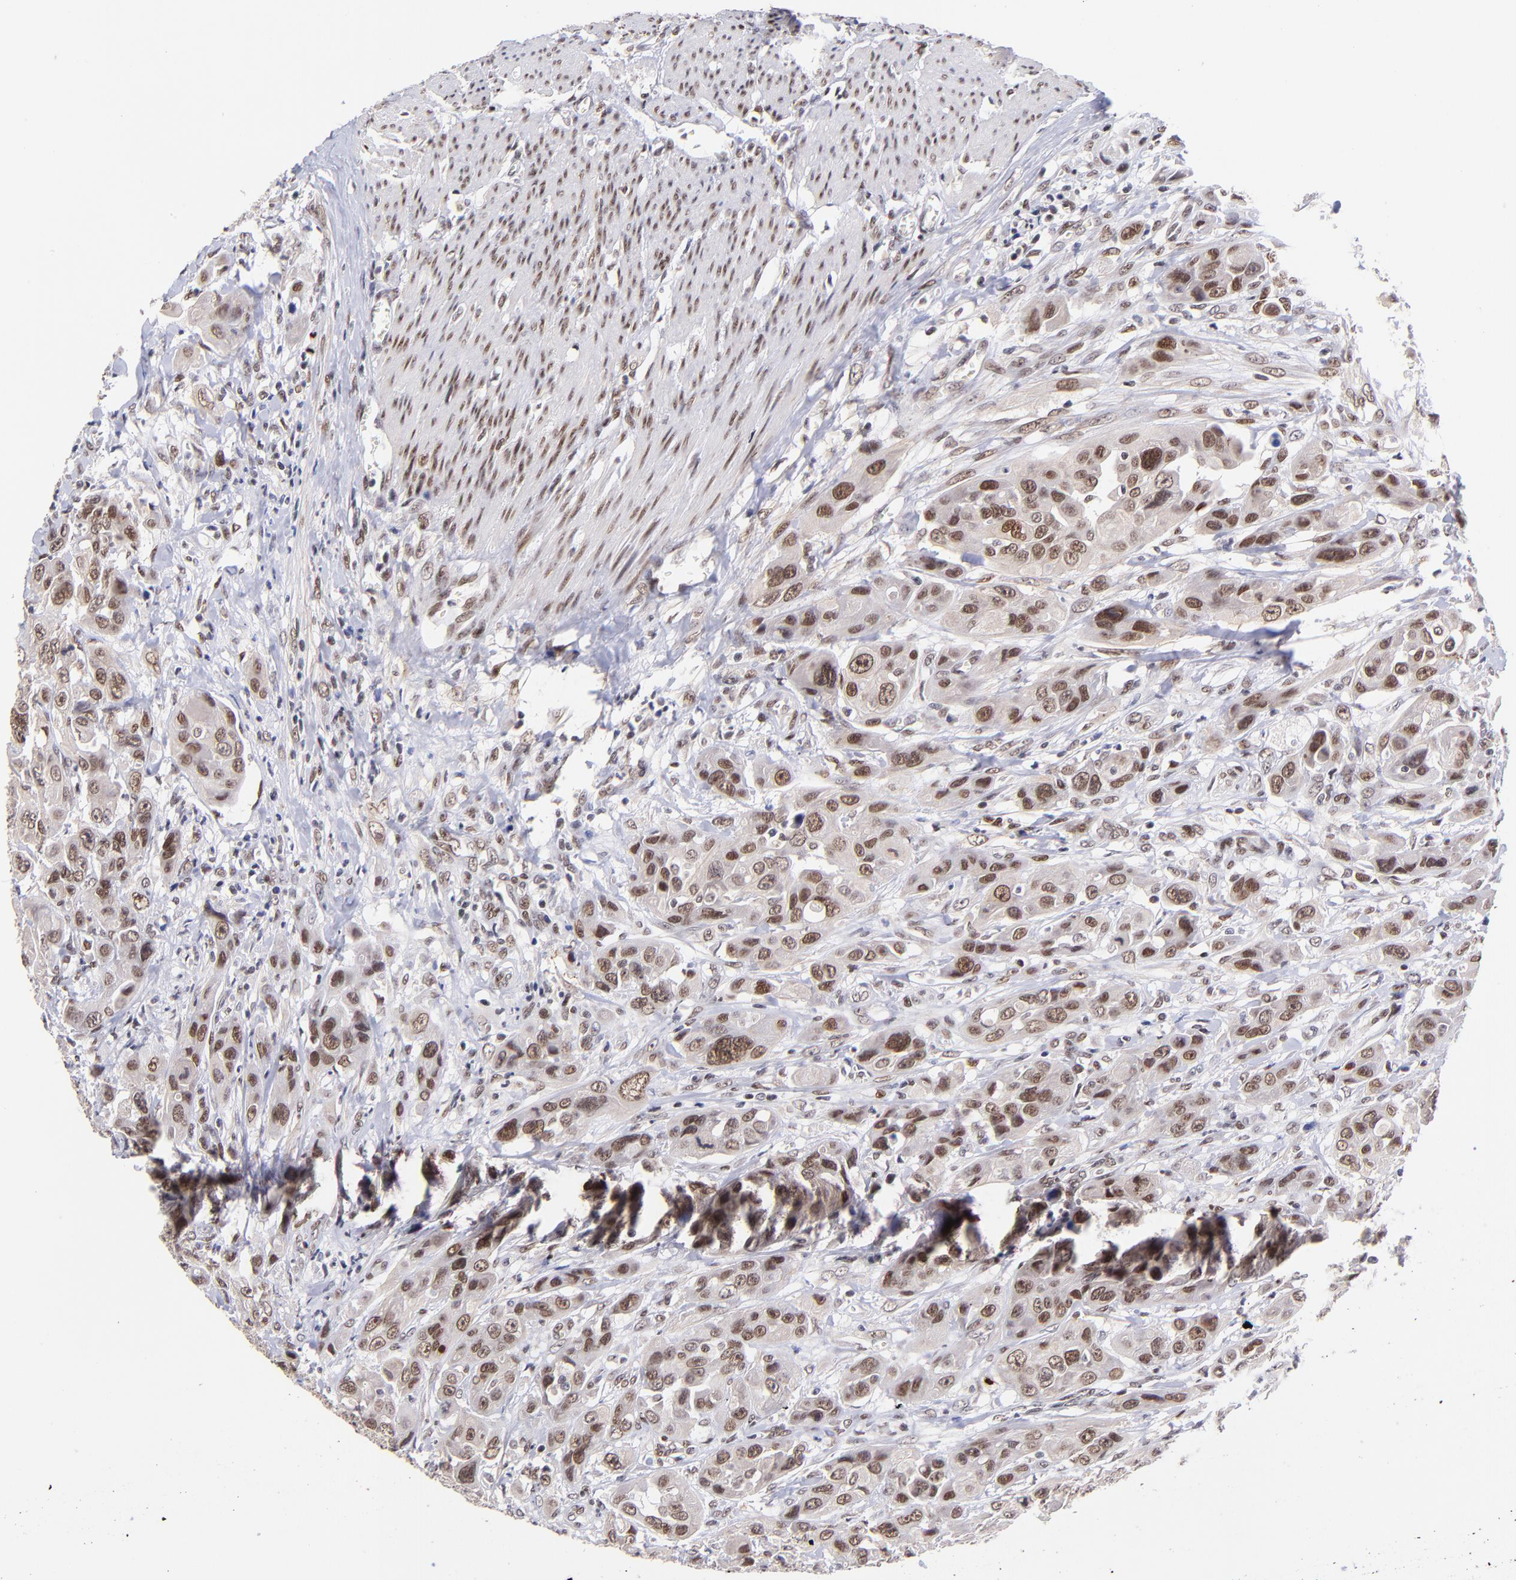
{"staining": {"intensity": "moderate", "quantity": ">75%", "location": "nuclear"}, "tissue": "urothelial cancer", "cell_type": "Tumor cells", "image_type": "cancer", "snomed": [{"axis": "morphology", "description": "Urothelial carcinoma, High grade"}, {"axis": "topography", "description": "Urinary bladder"}], "caption": "IHC staining of urothelial carcinoma (high-grade), which reveals medium levels of moderate nuclear staining in about >75% of tumor cells indicating moderate nuclear protein positivity. The staining was performed using DAB (3,3'-diaminobenzidine) (brown) for protein detection and nuclei were counterstained in hematoxylin (blue).", "gene": "MIDEAS", "patient": {"sex": "male", "age": 73}}